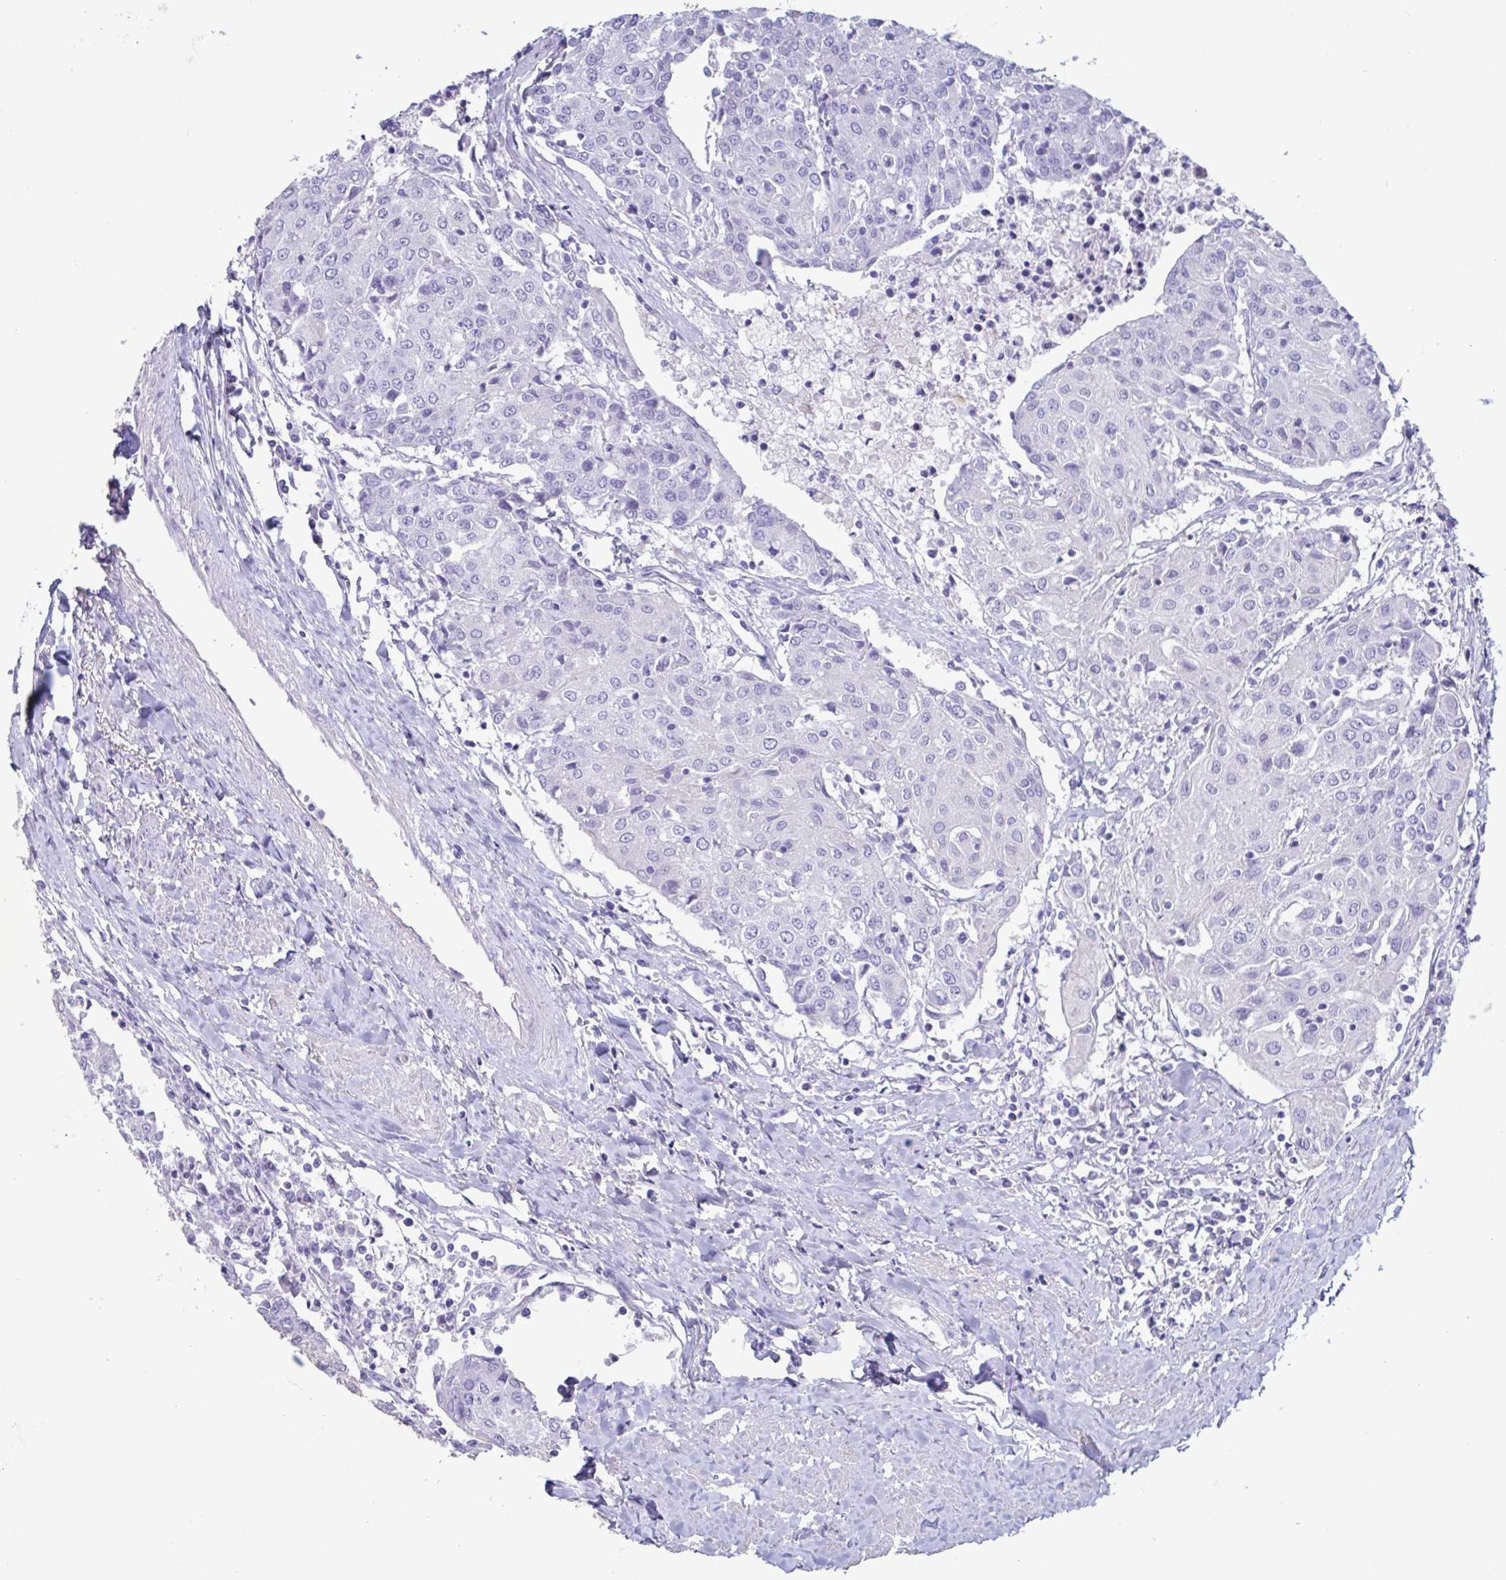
{"staining": {"intensity": "negative", "quantity": "none", "location": "none"}, "tissue": "urothelial cancer", "cell_type": "Tumor cells", "image_type": "cancer", "snomed": [{"axis": "morphology", "description": "Urothelial carcinoma, High grade"}, {"axis": "topography", "description": "Urinary bladder"}], "caption": "High-grade urothelial carcinoma was stained to show a protein in brown. There is no significant expression in tumor cells. (DAB immunohistochemistry (IHC) visualized using brightfield microscopy, high magnification).", "gene": "TNNC1", "patient": {"sex": "female", "age": 85}}